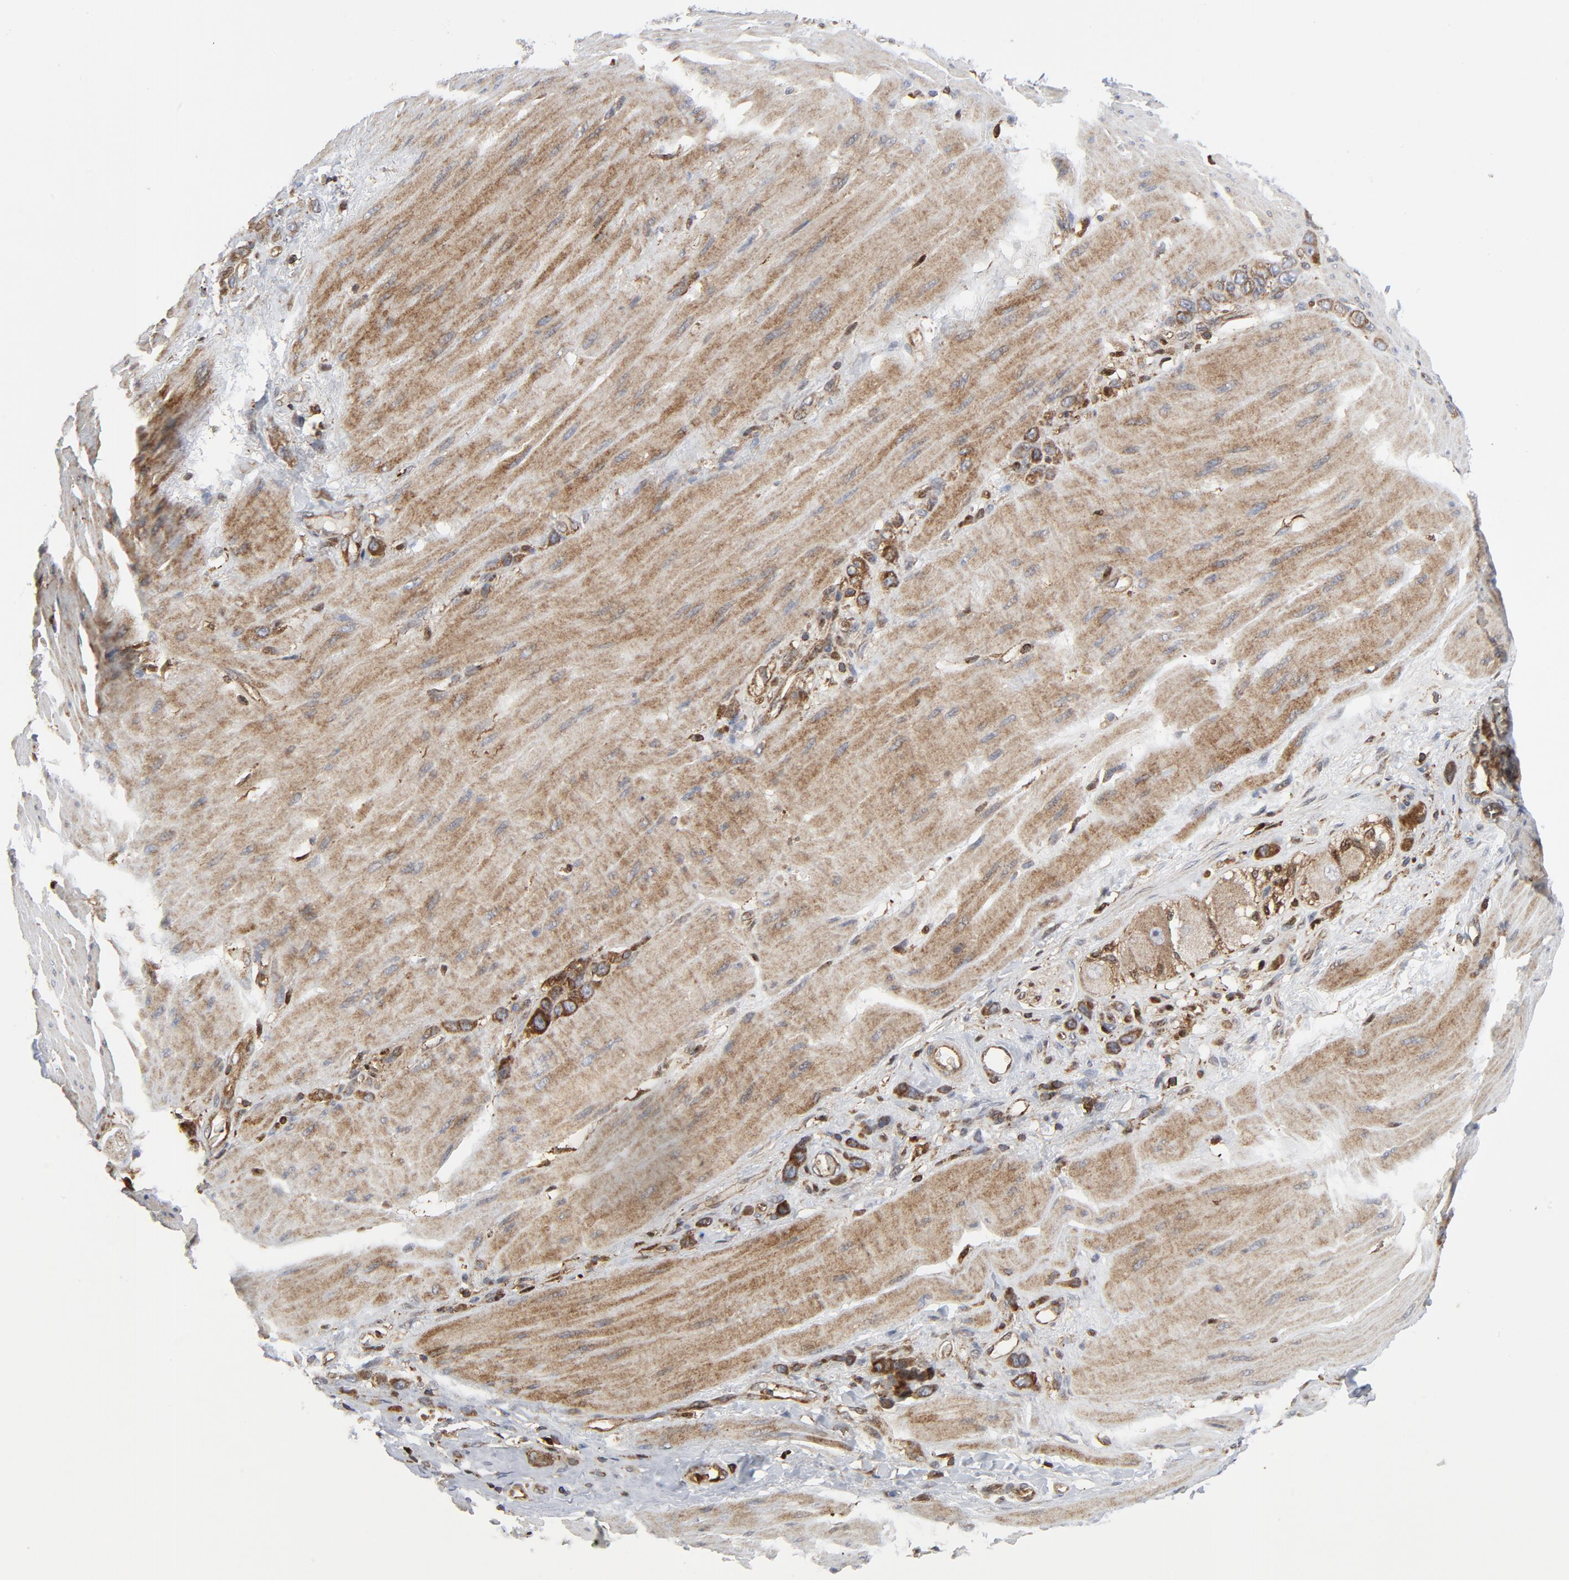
{"staining": {"intensity": "moderate", "quantity": ">75%", "location": "cytoplasmic/membranous"}, "tissue": "stomach cancer", "cell_type": "Tumor cells", "image_type": "cancer", "snomed": [{"axis": "morphology", "description": "Normal tissue, NOS"}, {"axis": "morphology", "description": "Adenocarcinoma, NOS"}, {"axis": "topography", "description": "Stomach"}], "caption": "Tumor cells display medium levels of moderate cytoplasmic/membranous positivity in about >75% of cells in stomach cancer (adenocarcinoma). (DAB = brown stain, brightfield microscopy at high magnification).", "gene": "YES1", "patient": {"sex": "male", "age": 82}}